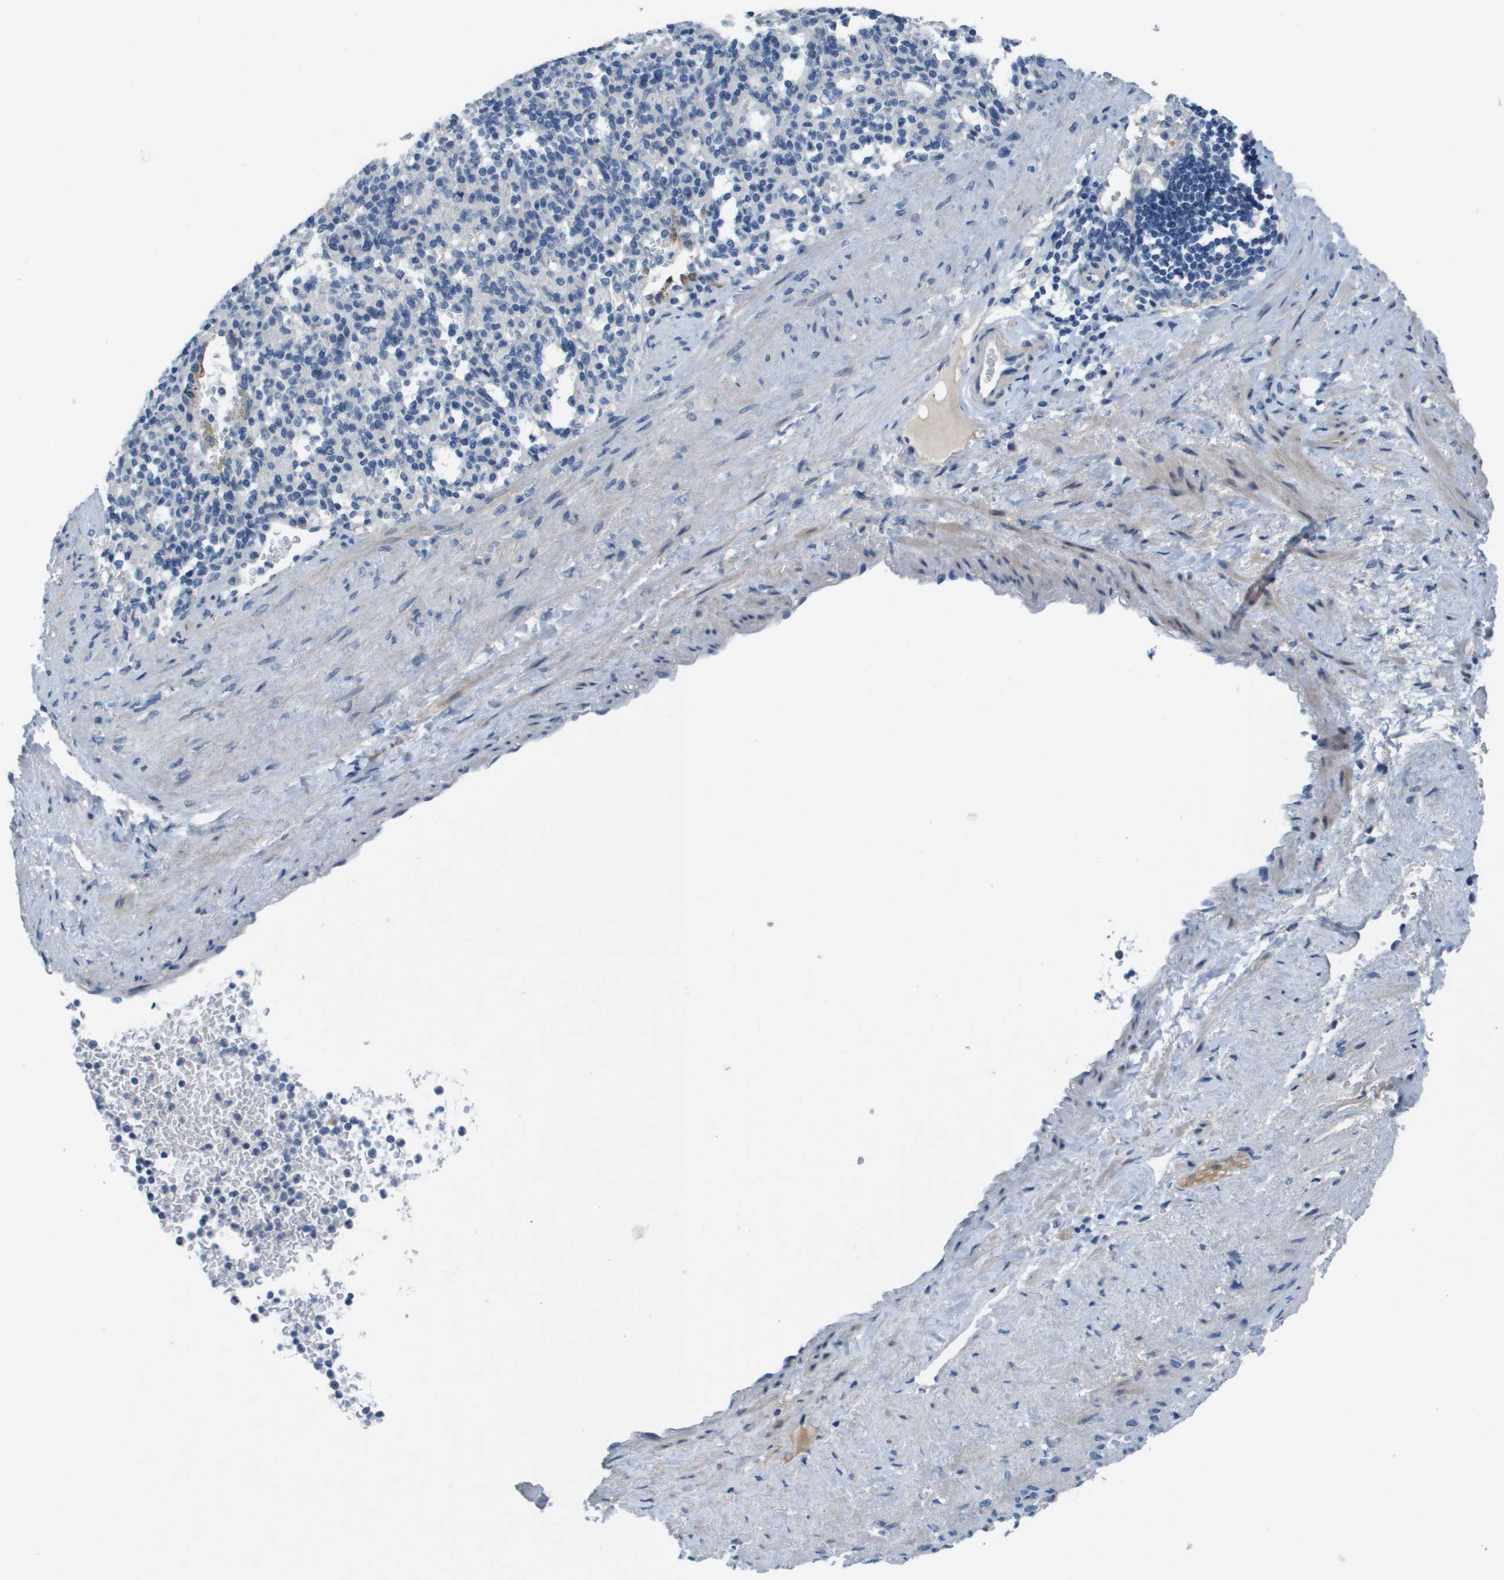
{"staining": {"intensity": "negative", "quantity": "none", "location": "none"}, "tissue": "spleen", "cell_type": "Cells in red pulp", "image_type": "normal", "snomed": [{"axis": "morphology", "description": "Normal tissue, NOS"}, {"axis": "topography", "description": "Spleen"}], "caption": "Immunohistochemistry (IHC) of normal spleen shows no expression in cells in red pulp.", "gene": "NCS1", "patient": {"sex": "female", "age": 74}}